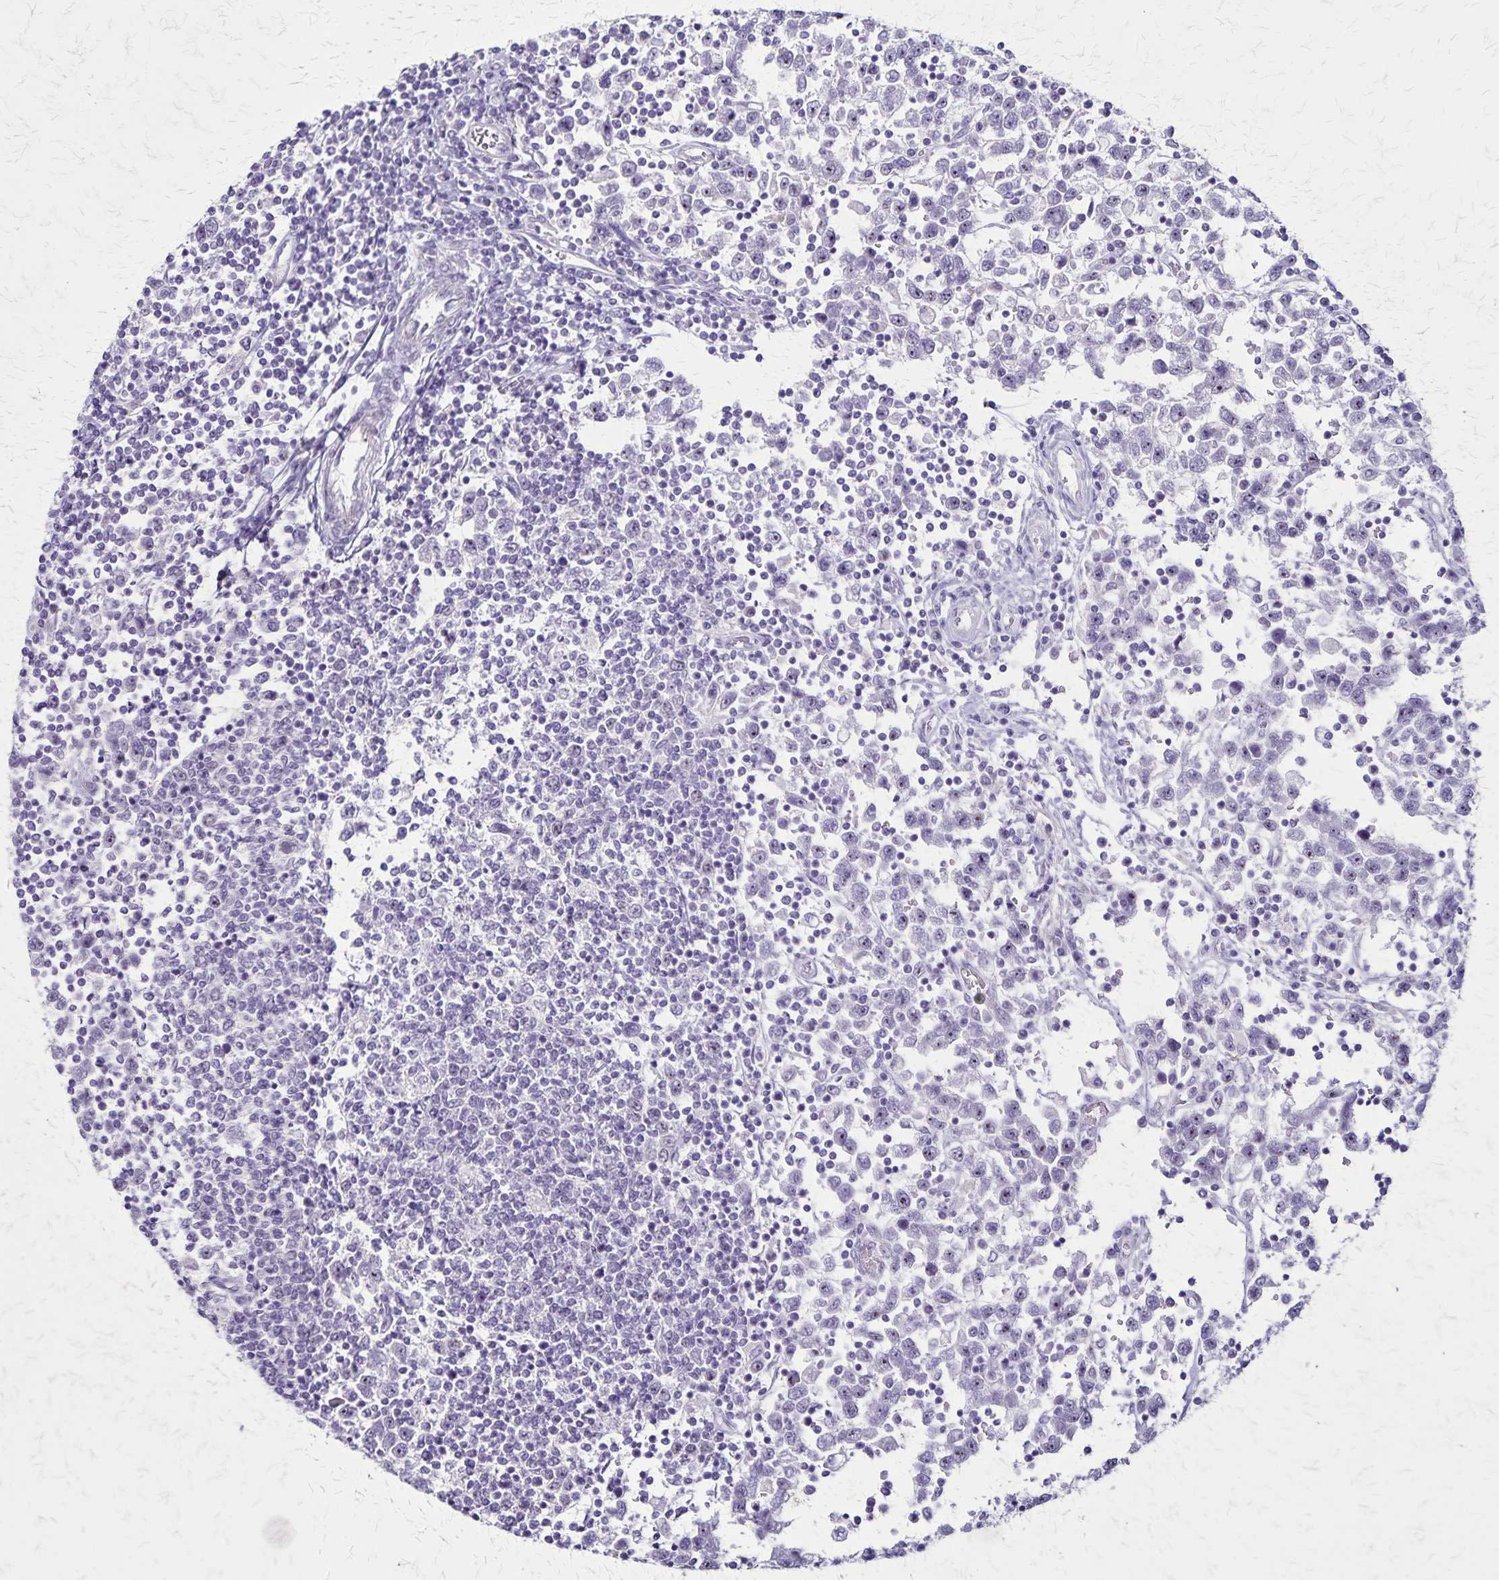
{"staining": {"intensity": "negative", "quantity": "none", "location": "none"}, "tissue": "testis cancer", "cell_type": "Tumor cells", "image_type": "cancer", "snomed": [{"axis": "morphology", "description": "Seminoma, NOS"}, {"axis": "topography", "description": "Testis"}], "caption": "Tumor cells are negative for brown protein staining in seminoma (testis).", "gene": "OR51B5", "patient": {"sex": "male", "age": 34}}